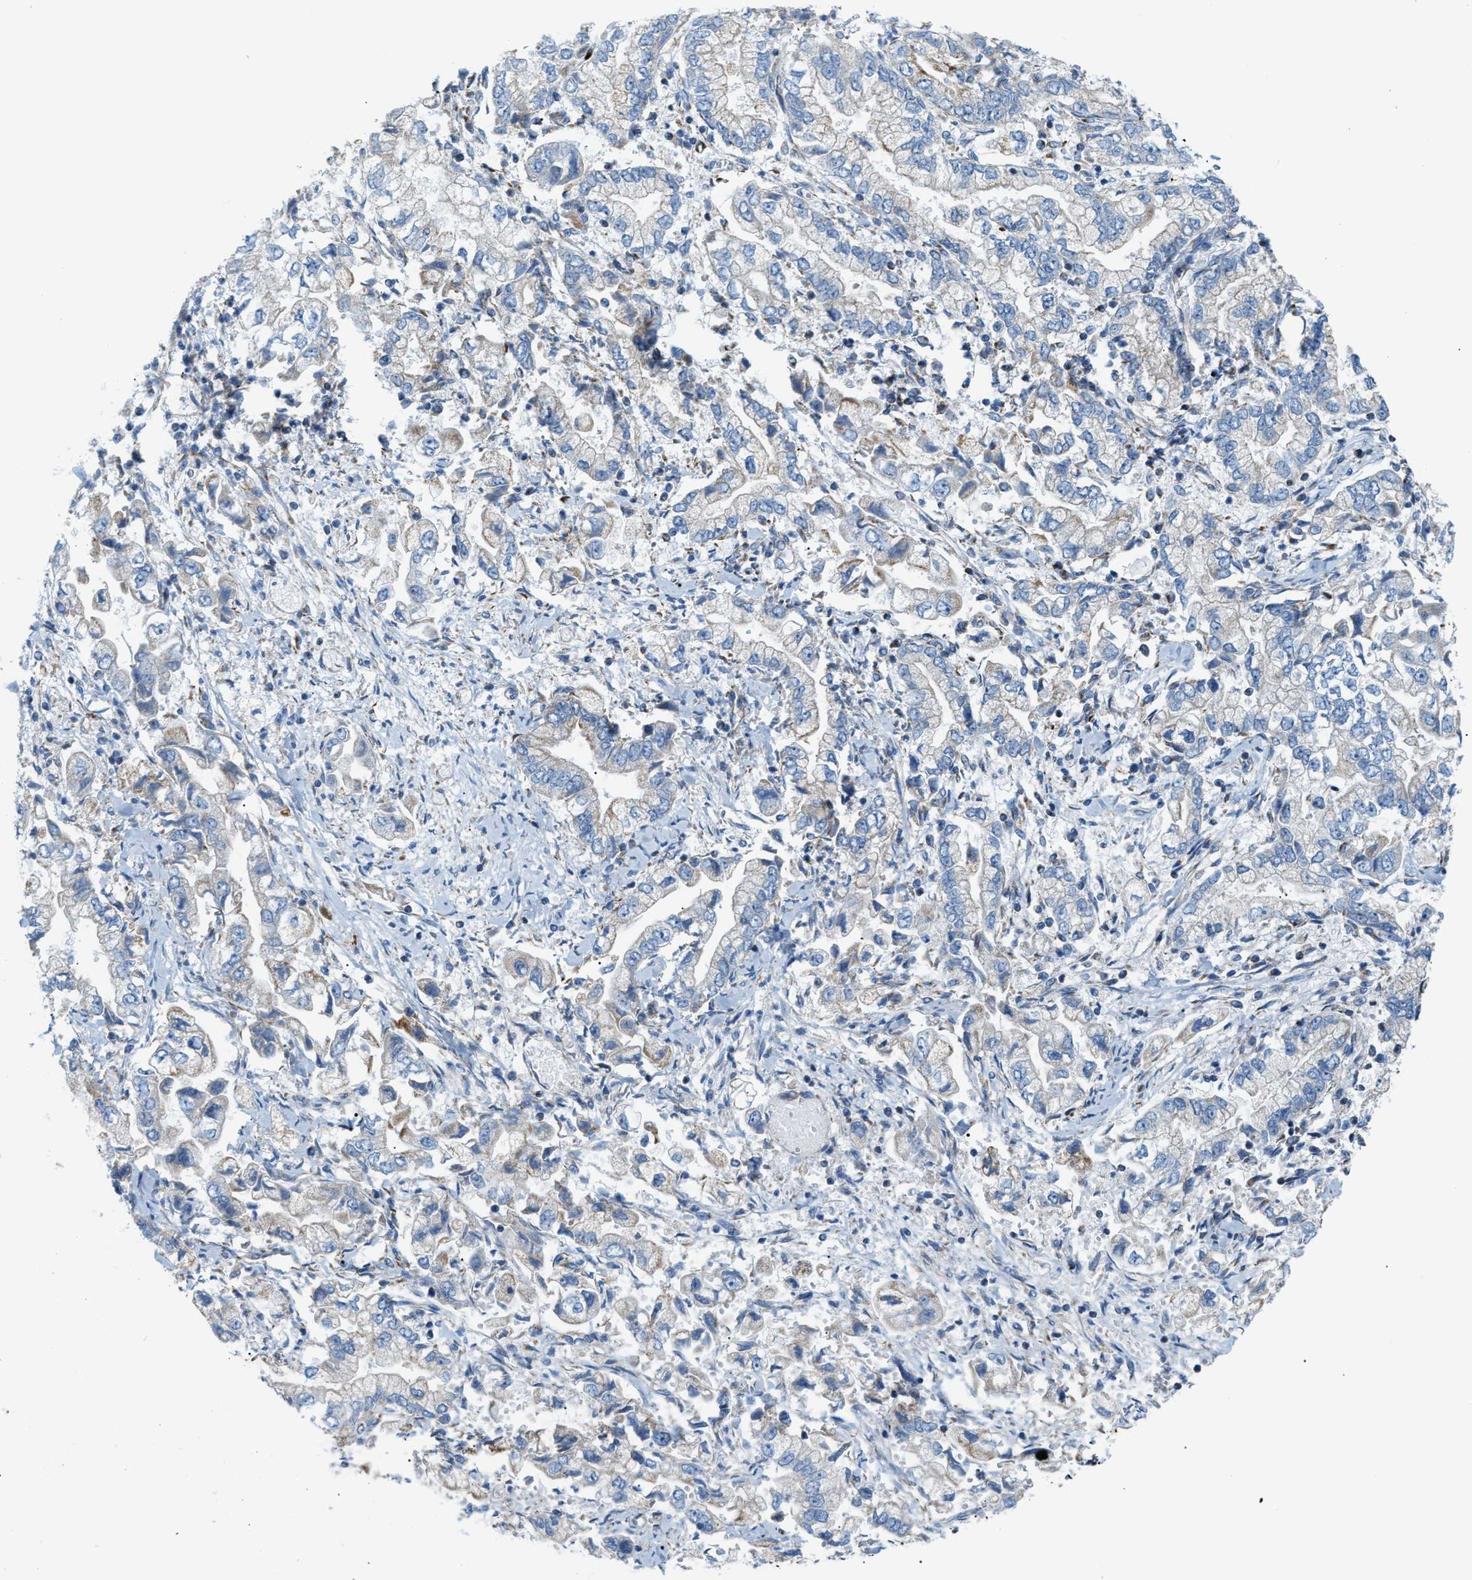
{"staining": {"intensity": "weak", "quantity": "<25%", "location": "cytoplasmic/membranous"}, "tissue": "stomach cancer", "cell_type": "Tumor cells", "image_type": "cancer", "snomed": [{"axis": "morphology", "description": "Normal tissue, NOS"}, {"axis": "morphology", "description": "Adenocarcinoma, NOS"}, {"axis": "topography", "description": "Stomach"}], "caption": "Tumor cells are negative for protein expression in human stomach cancer.", "gene": "JADE1", "patient": {"sex": "male", "age": 62}}